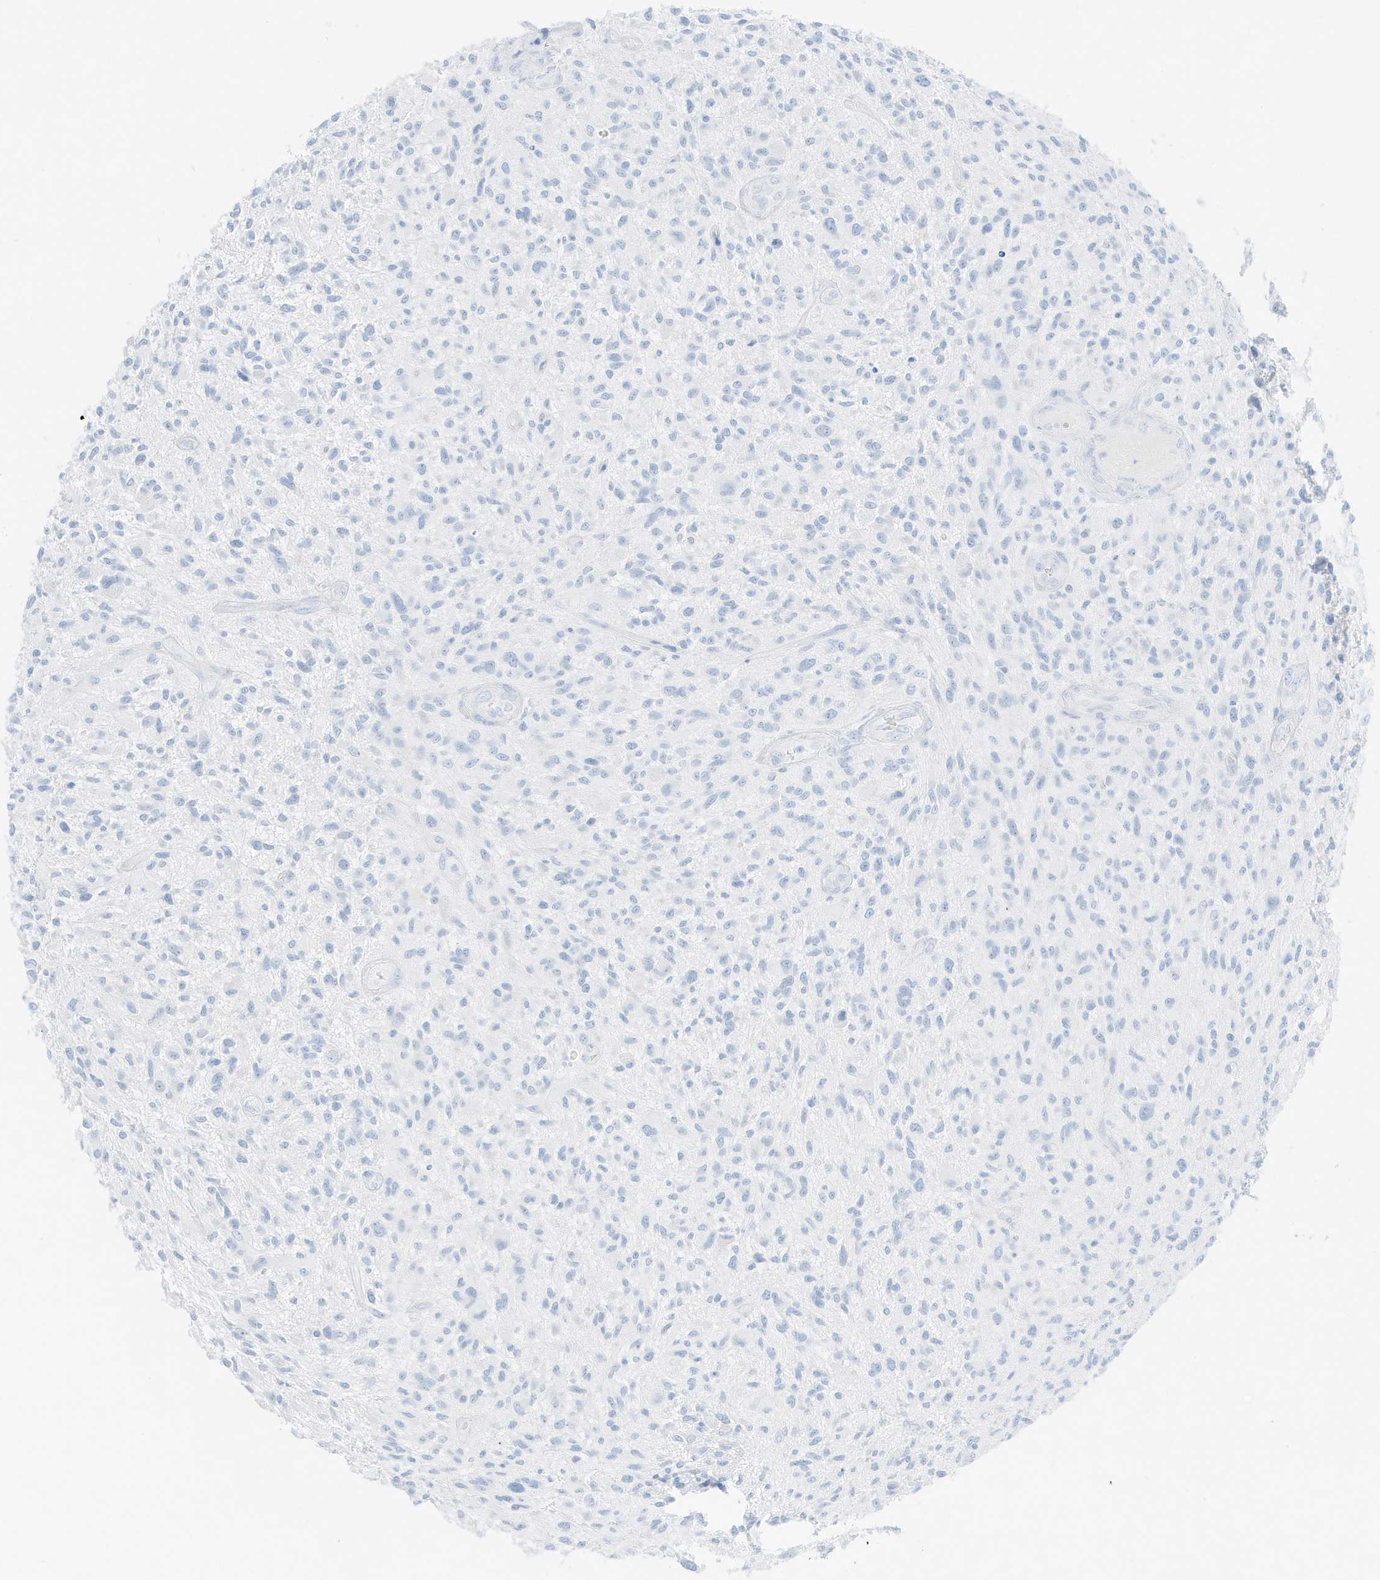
{"staining": {"intensity": "negative", "quantity": "none", "location": "none"}, "tissue": "glioma", "cell_type": "Tumor cells", "image_type": "cancer", "snomed": [{"axis": "morphology", "description": "Glioma, malignant, High grade"}, {"axis": "topography", "description": "Brain"}], "caption": "A photomicrograph of human malignant glioma (high-grade) is negative for staining in tumor cells.", "gene": "SLC22A13", "patient": {"sex": "male", "age": 47}}